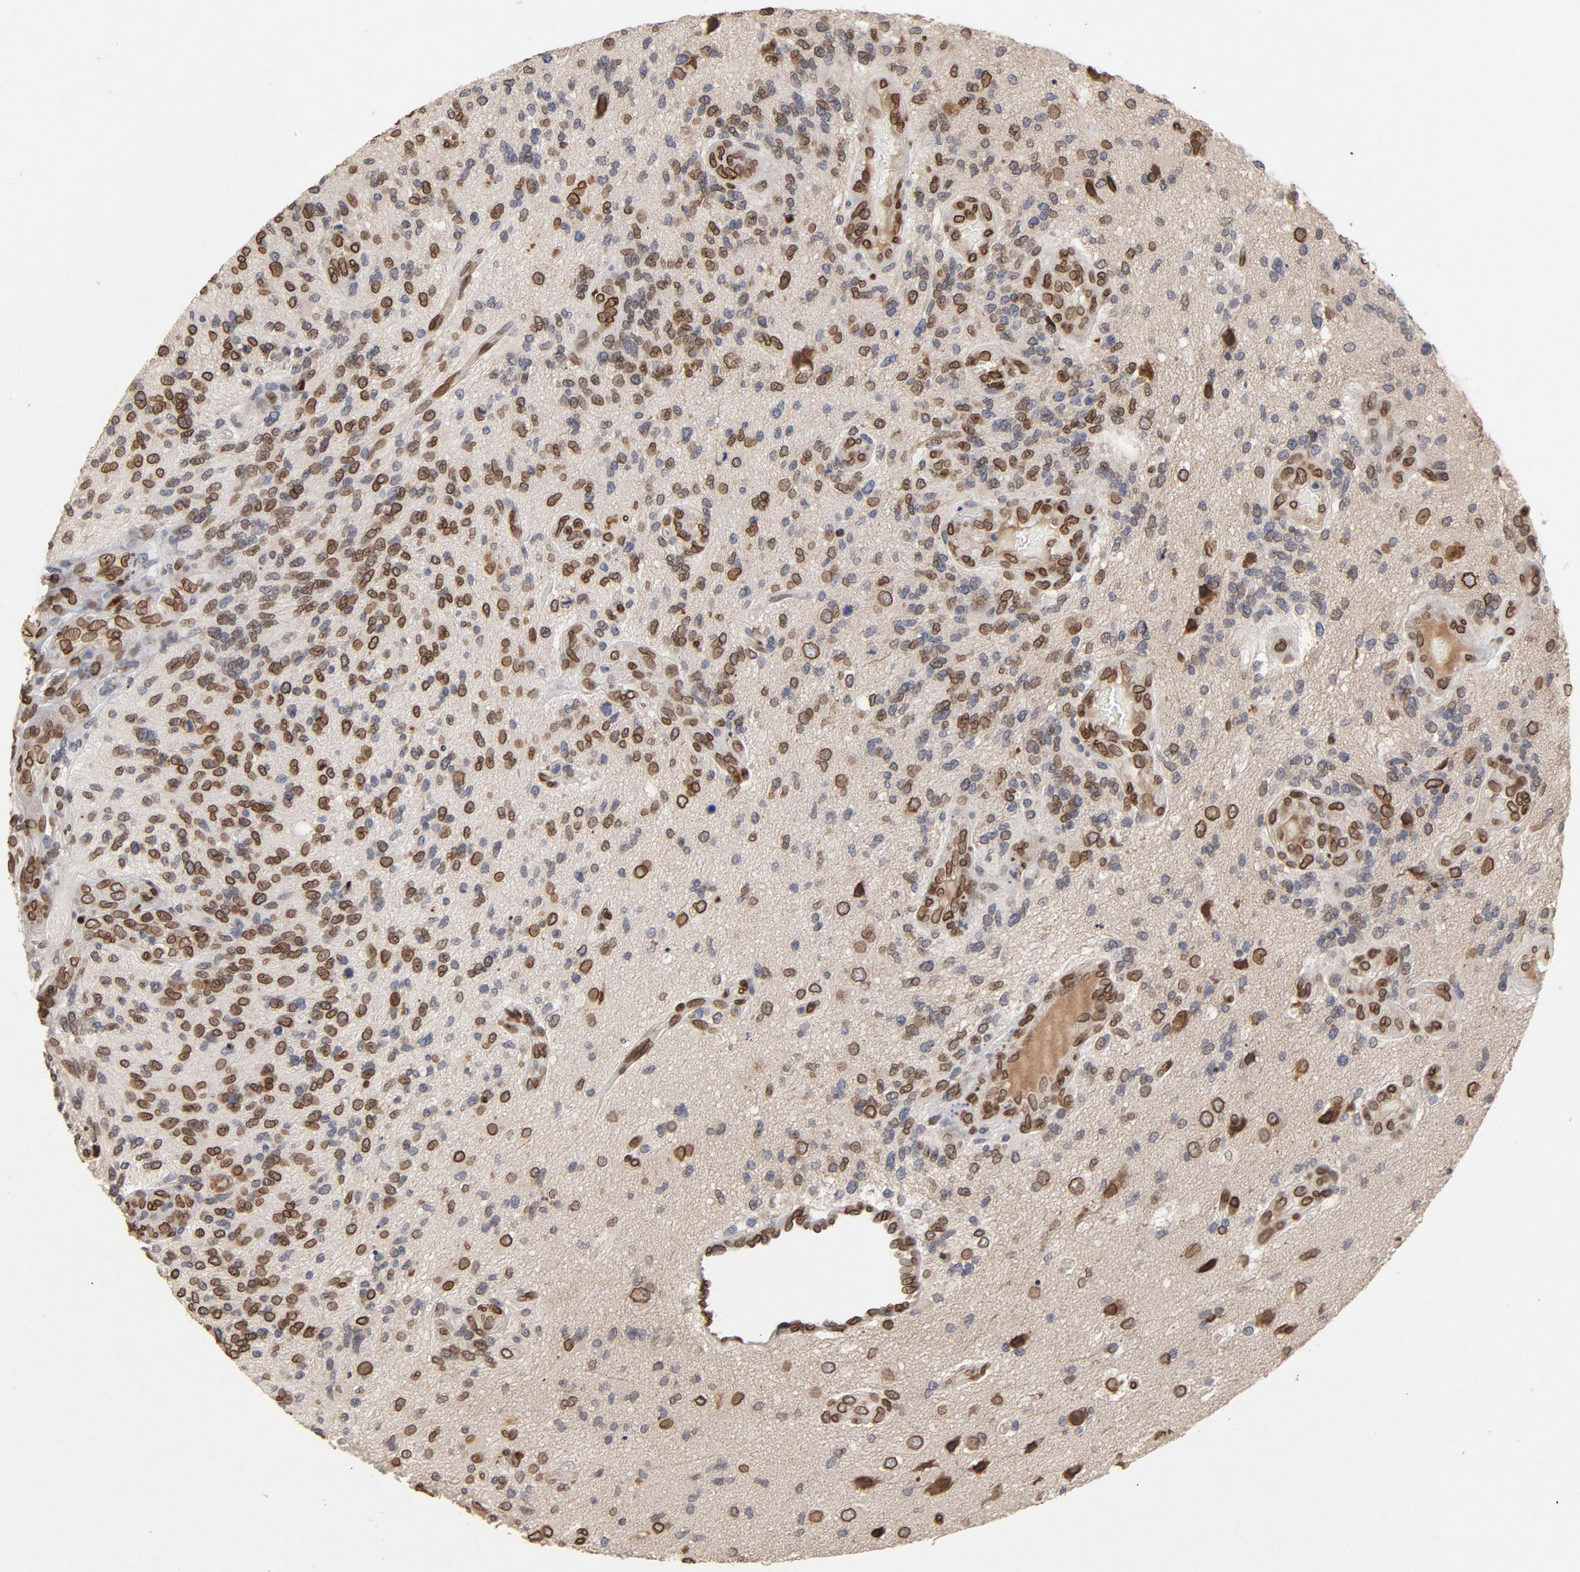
{"staining": {"intensity": "strong", "quantity": "25%-75%", "location": "cytoplasmic/membranous,nuclear"}, "tissue": "glioma", "cell_type": "Tumor cells", "image_type": "cancer", "snomed": [{"axis": "morphology", "description": "Normal tissue, NOS"}, {"axis": "morphology", "description": "Glioma, malignant, High grade"}, {"axis": "topography", "description": "Cerebral cortex"}], "caption": "The micrograph exhibits immunohistochemical staining of high-grade glioma (malignant). There is strong cytoplasmic/membranous and nuclear positivity is seen in approximately 25%-75% of tumor cells.", "gene": "LMNA", "patient": {"sex": "male", "age": 75}}